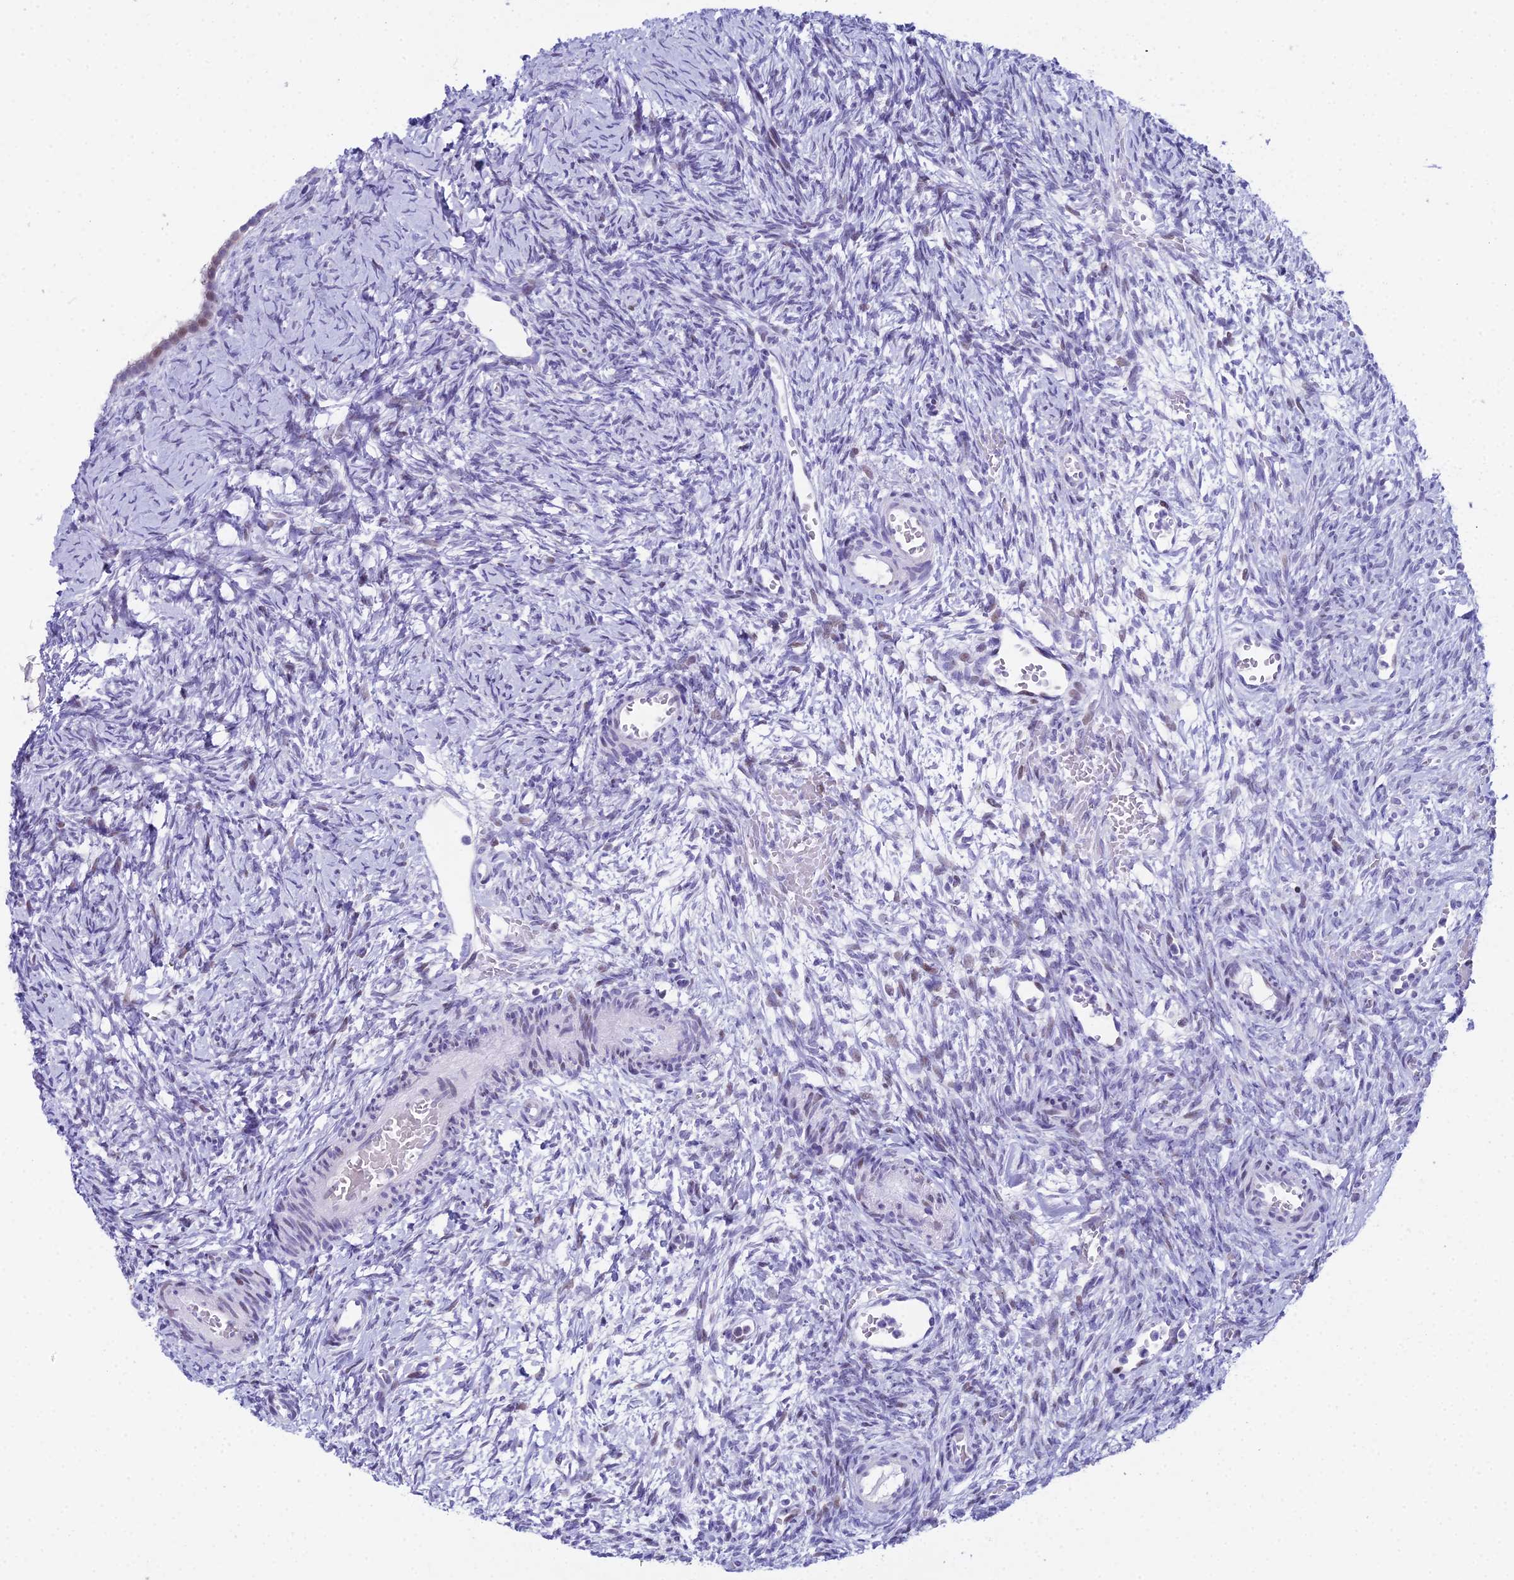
{"staining": {"intensity": "negative", "quantity": "none", "location": "none"}, "tissue": "ovary", "cell_type": "Ovarian stroma cells", "image_type": "normal", "snomed": [{"axis": "morphology", "description": "Normal tissue, NOS"}, {"axis": "topography", "description": "Ovary"}], "caption": "High magnification brightfield microscopy of benign ovary stained with DAB (brown) and counterstained with hematoxylin (blue): ovarian stroma cells show no significant positivity. (IHC, brightfield microscopy, high magnification).", "gene": "CC2D2A", "patient": {"sex": "female", "age": 39}}